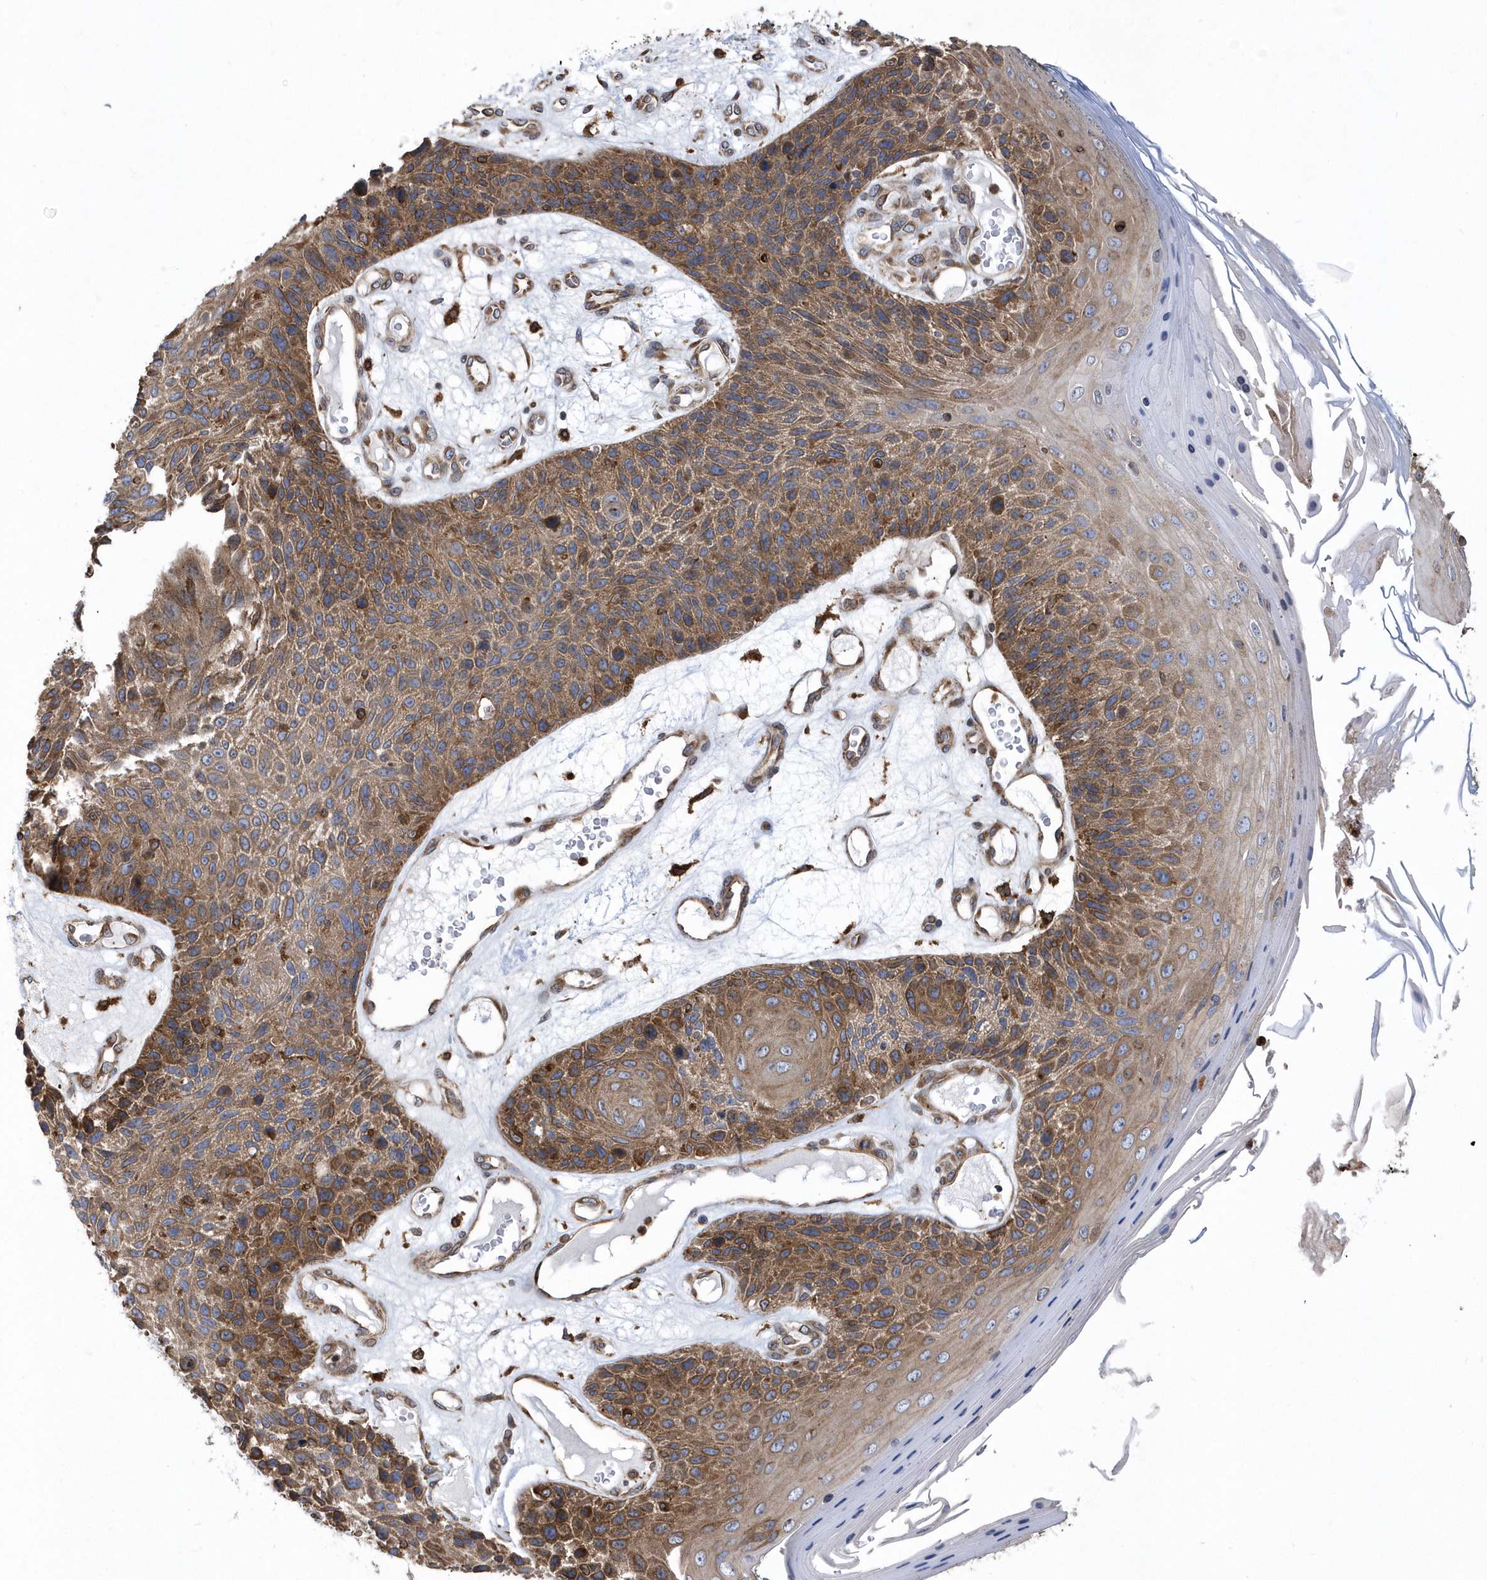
{"staining": {"intensity": "moderate", "quantity": ">75%", "location": "cytoplasmic/membranous"}, "tissue": "skin cancer", "cell_type": "Tumor cells", "image_type": "cancer", "snomed": [{"axis": "morphology", "description": "Squamous cell carcinoma, NOS"}, {"axis": "topography", "description": "Skin"}], "caption": "Skin cancer (squamous cell carcinoma) was stained to show a protein in brown. There is medium levels of moderate cytoplasmic/membranous staining in about >75% of tumor cells.", "gene": "VAMP7", "patient": {"sex": "female", "age": 88}}